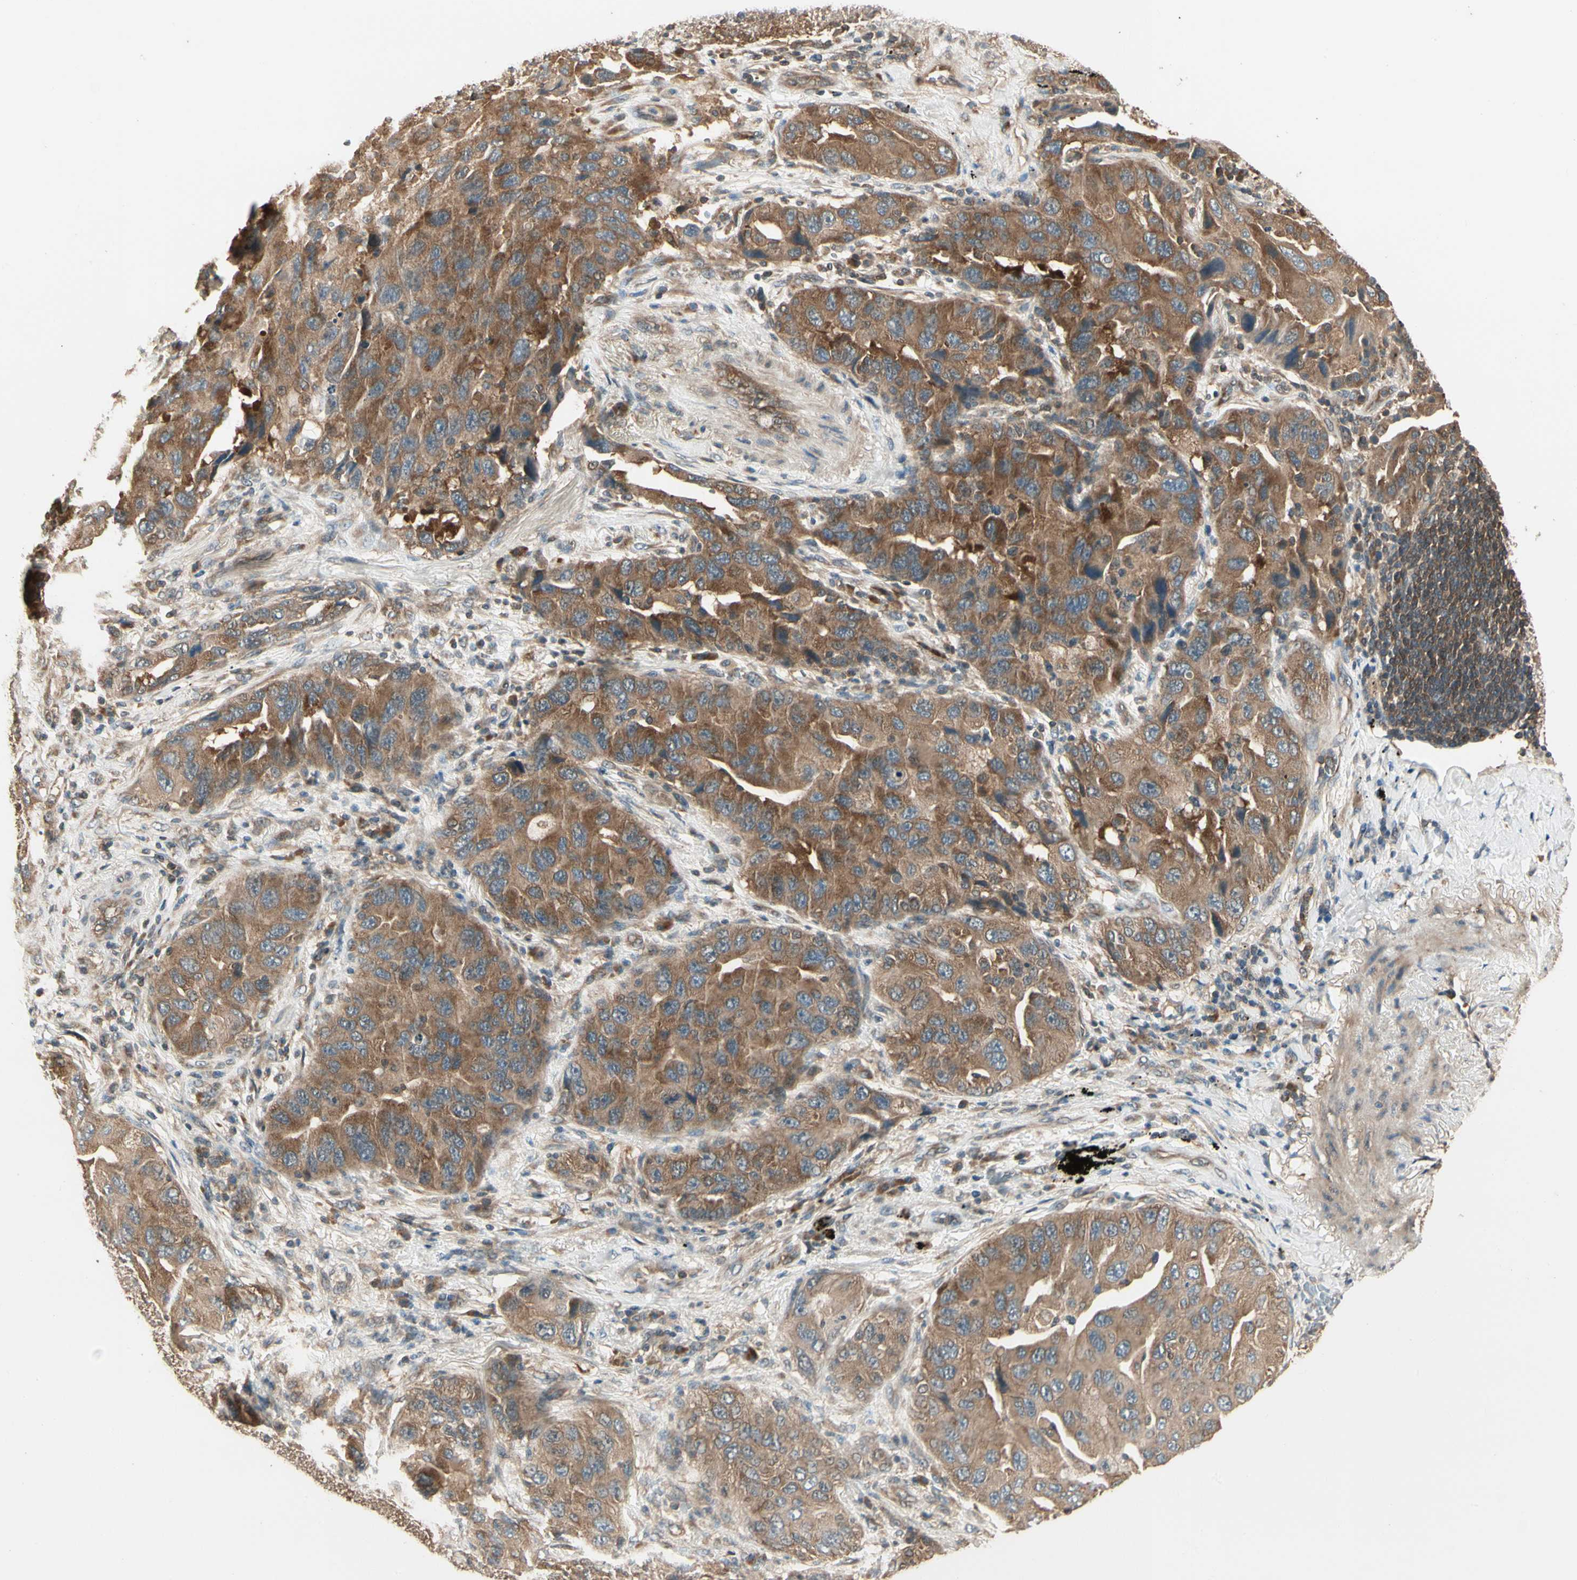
{"staining": {"intensity": "strong", "quantity": ">75%", "location": "cytoplasmic/membranous"}, "tissue": "lung cancer", "cell_type": "Tumor cells", "image_type": "cancer", "snomed": [{"axis": "morphology", "description": "Adenocarcinoma, NOS"}, {"axis": "topography", "description": "Lung"}], "caption": "Brown immunohistochemical staining in lung cancer demonstrates strong cytoplasmic/membranous expression in about >75% of tumor cells.", "gene": "CCT7", "patient": {"sex": "female", "age": 65}}